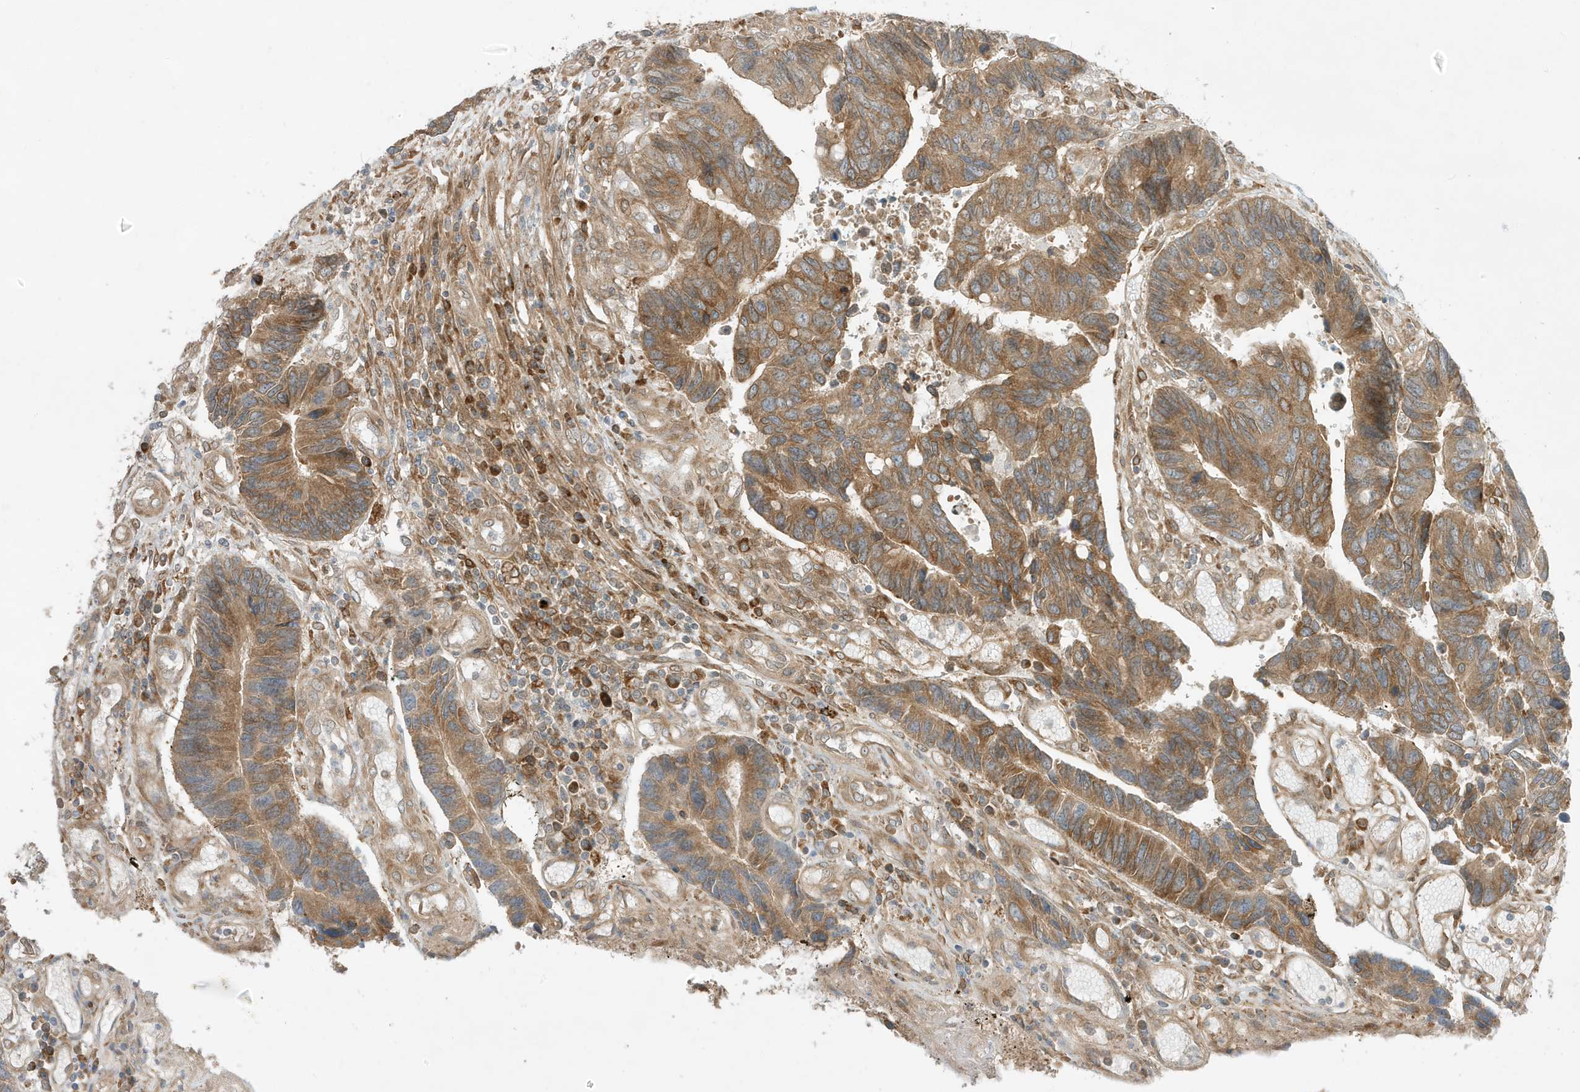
{"staining": {"intensity": "moderate", "quantity": ">75%", "location": "cytoplasmic/membranous"}, "tissue": "colorectal cancer", "cell_type": "Tumor cells", "image_type": "cancer", "snomed": [{"axis": "morphology", "description": "Adenocarcinoma, NOS"}, {"axis": "topography", "description": "Rectum"}], "caption": "Immunohistochemical staining of colorectal adenocarcinoma demonstrates moderate cytoplasmic/membranous protein positivity in about >75% of tumor cells.", "gene": "SCARF2", "patient": {"sex": "male", "age": 84}}